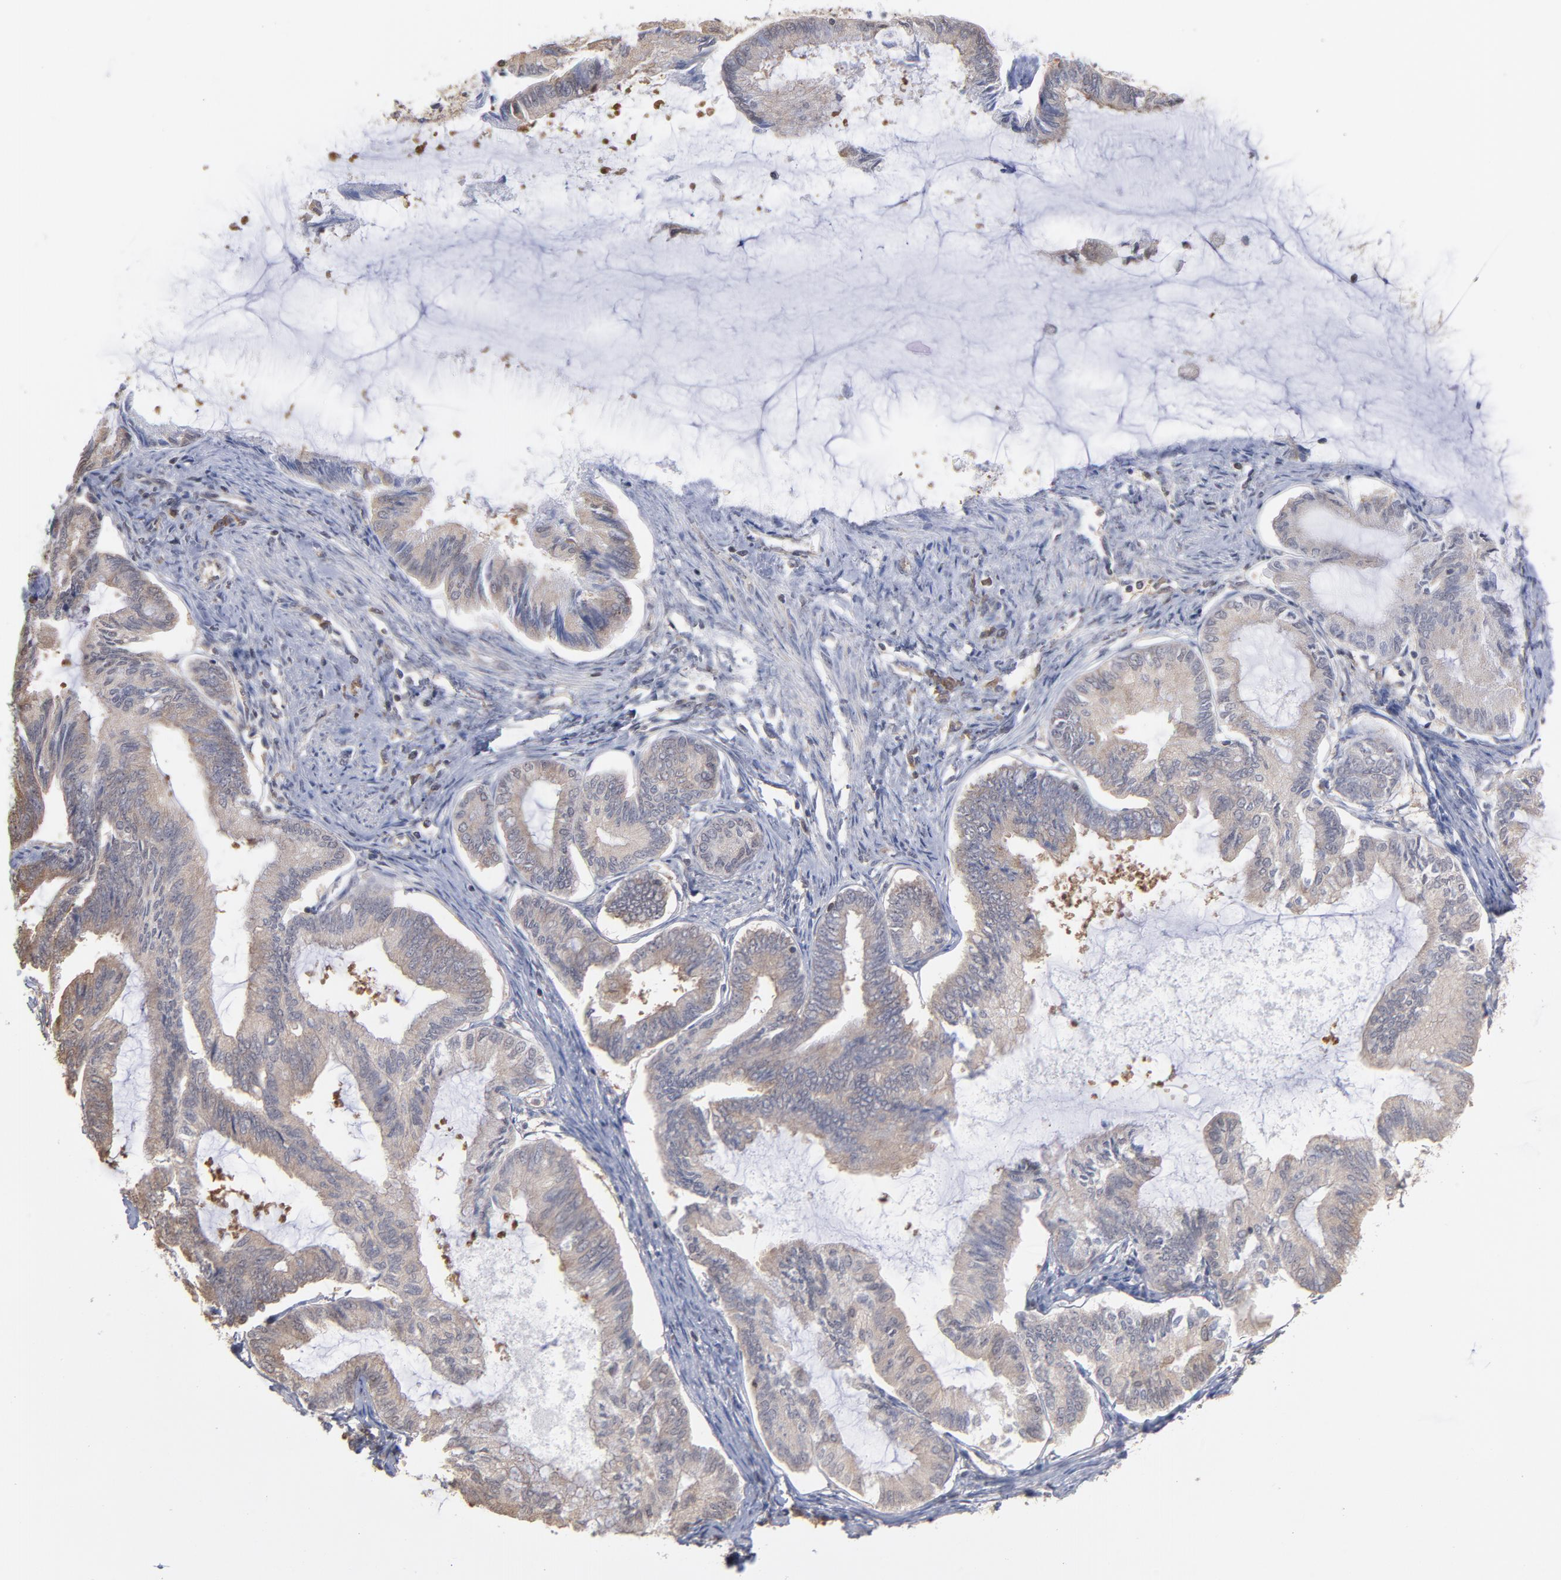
{"staining": {"intensity": "moderate", "quantity": "25%-75%", "location": "cytoplasmic/membranous"}, "tissue": "endometrial cancer", "cell_type": "Tumor cells", "image_type": "cancer", "snomed": [{"axis": "morphology", "description": "Adenocarcinoma, NOS"}, {"axis": "topography", "description": "Endometrium"}], "caption": "Approximately 25%-75% of tumor cells in endometrial adenocarcinoma exhibit moderate cytoplasmic/membranous protein staining as visualized by brown immunohistochemical staining.", "gene": "MAP2K2", "patient": {"sex": "female", "age": 86}}